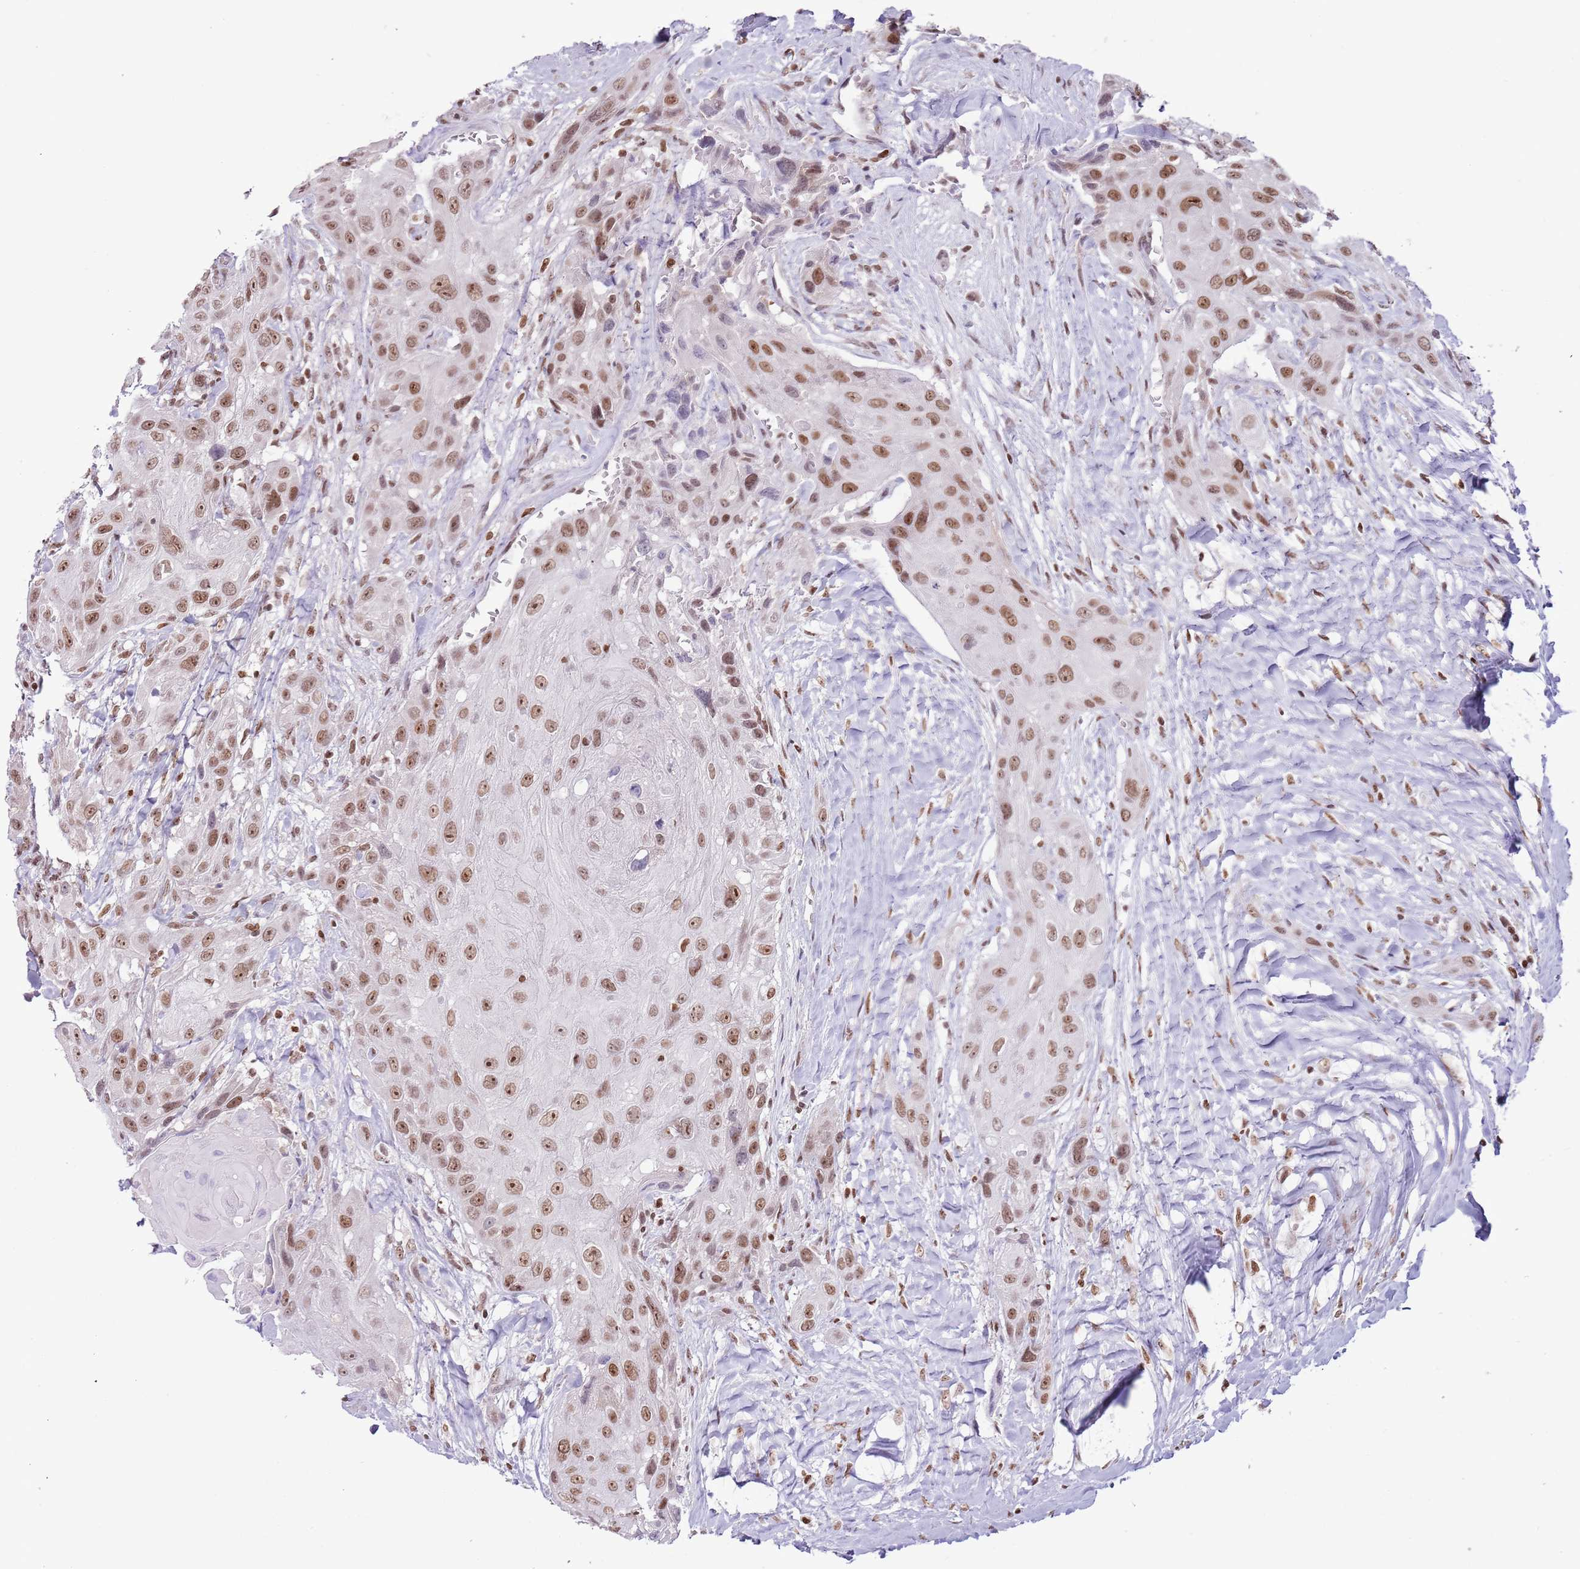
{"staining": {"intensity": "moderate", "quantity": ">75%", "location": "nuclear"}, "tissue": "head and neck cancer", "cell_type": "Tumor cells", "image_type": "cancer", "snomed": [{"axis": "morphology", "description": "Squamous cell carcinoma, NOS"}, {"axis": "topography", "description": "Head-Neck"}], "caption": "An image of head and neck cancer (squamous cell carcinoma) stained for a protein demonstrates moderate nuclear brown staining in tumor cells.", "gene": "SELENOH", "patient": {"sex": "male", "age": 81}}